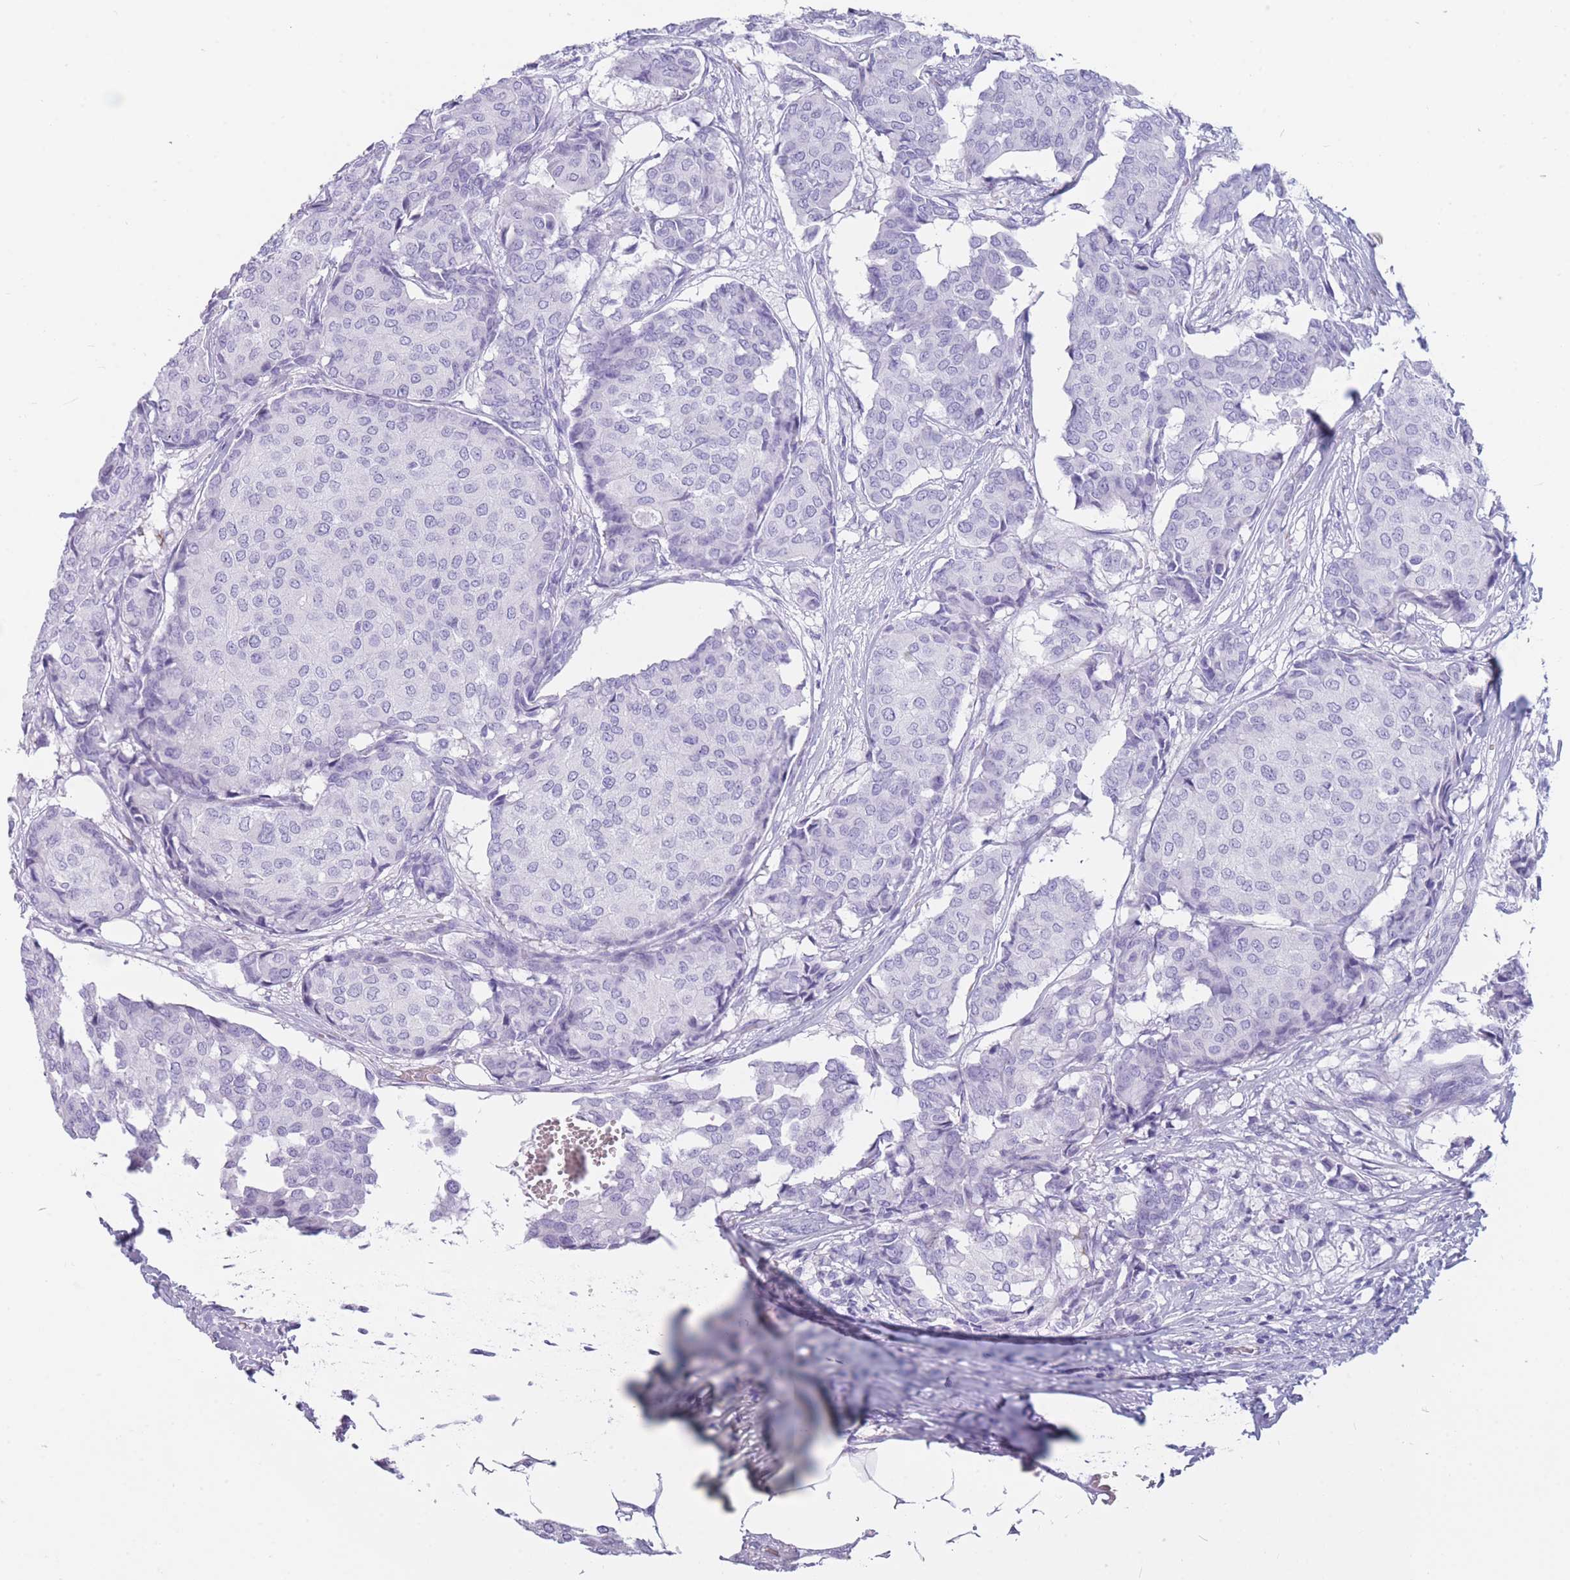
{"staining": {"intensity": "negative", "quantity": "none", "location": "none"}, "tissue": "breast cancer", "cell_type": "Tumor cells", "image_type": "cancer", "snomed": [{"axis": "morphology", "description": "Duct carcinoma"}, {"axis": "topography", "description": "Breast"}], "caption": "IHC photomicrograph of neoplastic tissue: human infiltrating ductal carcinoma (breast) stained with DAB (3,3'-diaminobenzidine) exhibits no significant protein expression in tumor cells.", "gene": "TNFSF11", "patient": {"sex": "female", "age": 75}}